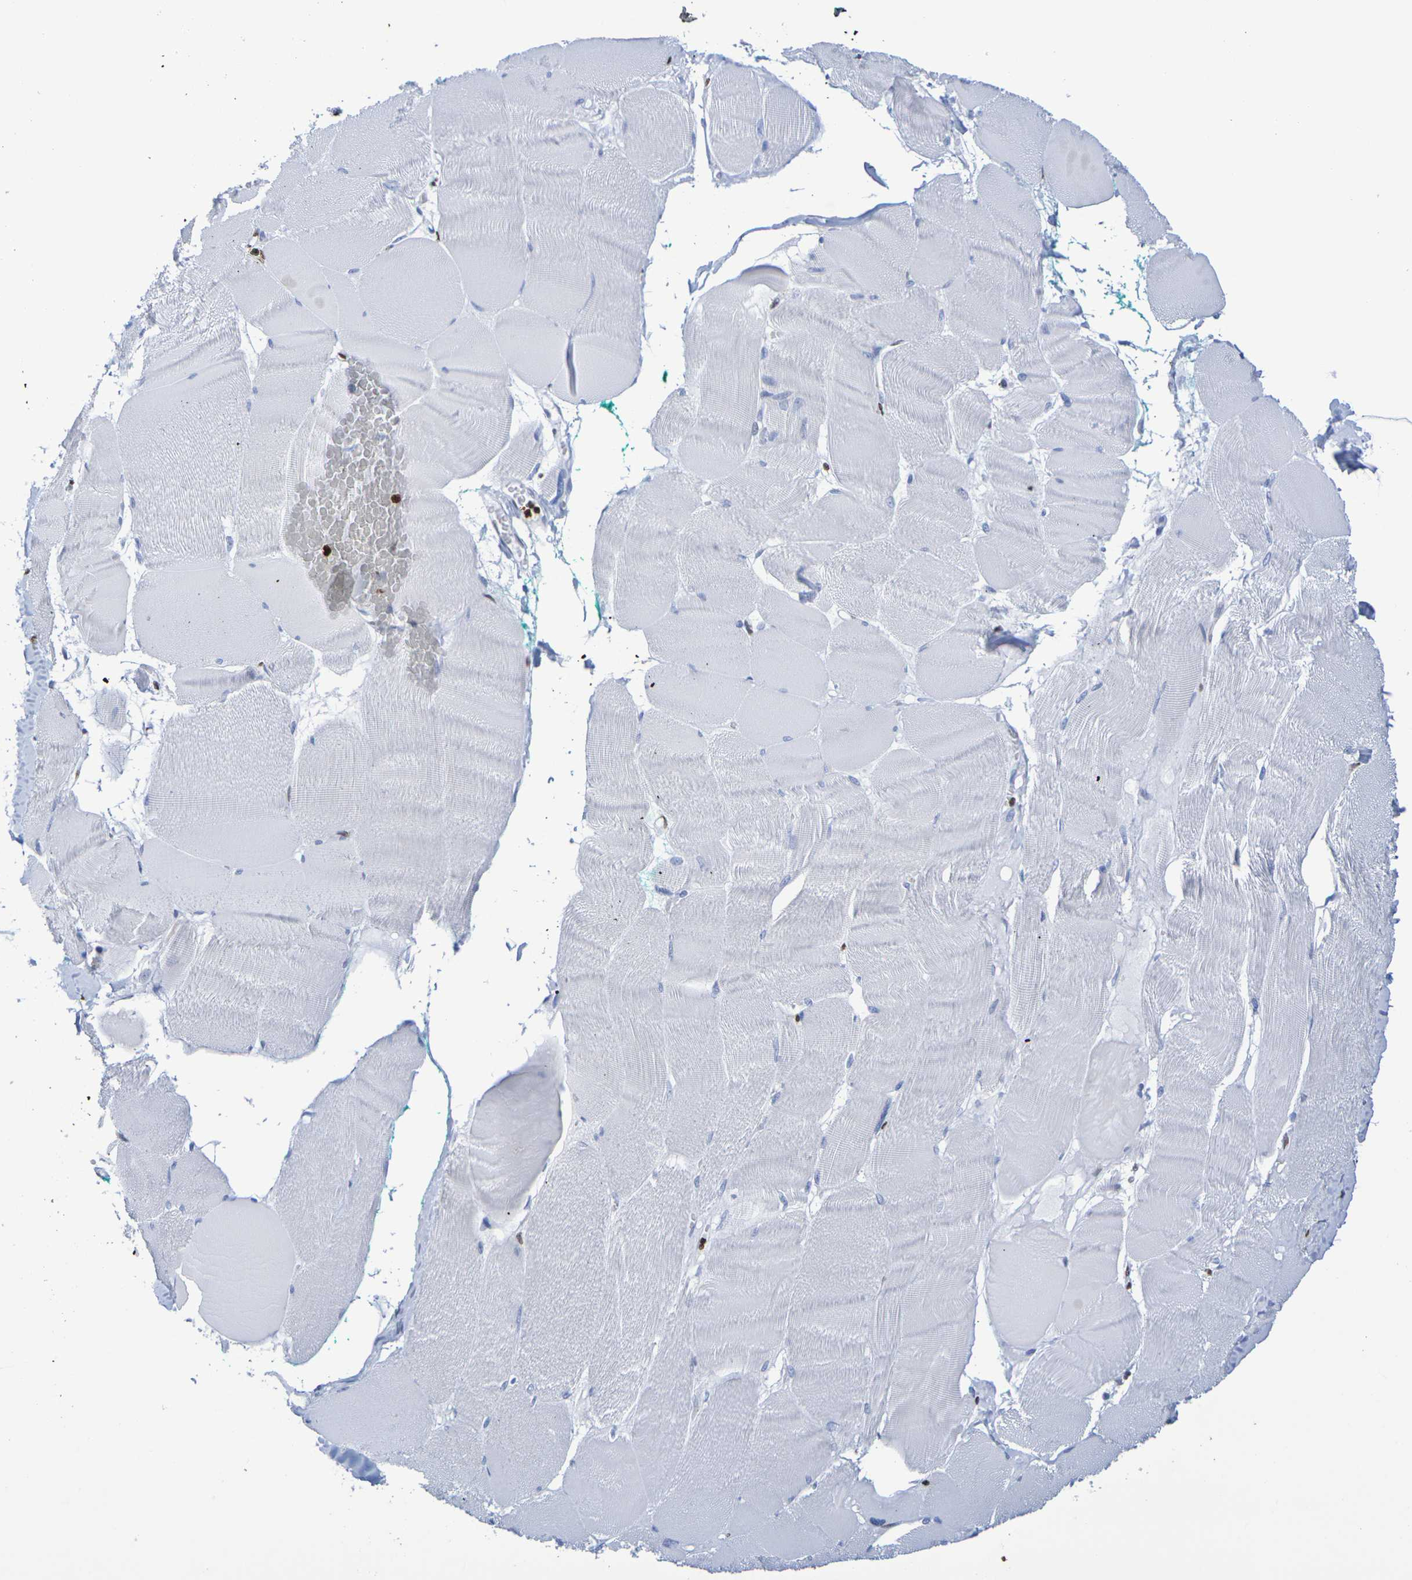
{"staining": {"intensity": "negative", "quantity": "none", "location": "none"}, "tissue": "skeletal muscle", "cell_type": "Myocytes", "image_type": "normal", "snomed": [{"axis": "morphology", "description": "Normal tissue, NOS"}, {"axis": "morphology", "description": "Squamous cell carcinoma, NOS"}, {"axis": "topography", "description": "Skeletal muscle"}], "caption": "This is an immunohistochemistry histopathology image of unremarkable human skeletal muscle. There is no staining in myocytes.", "gene": "H1", "patient": {"sex": "male", "age": 51}}